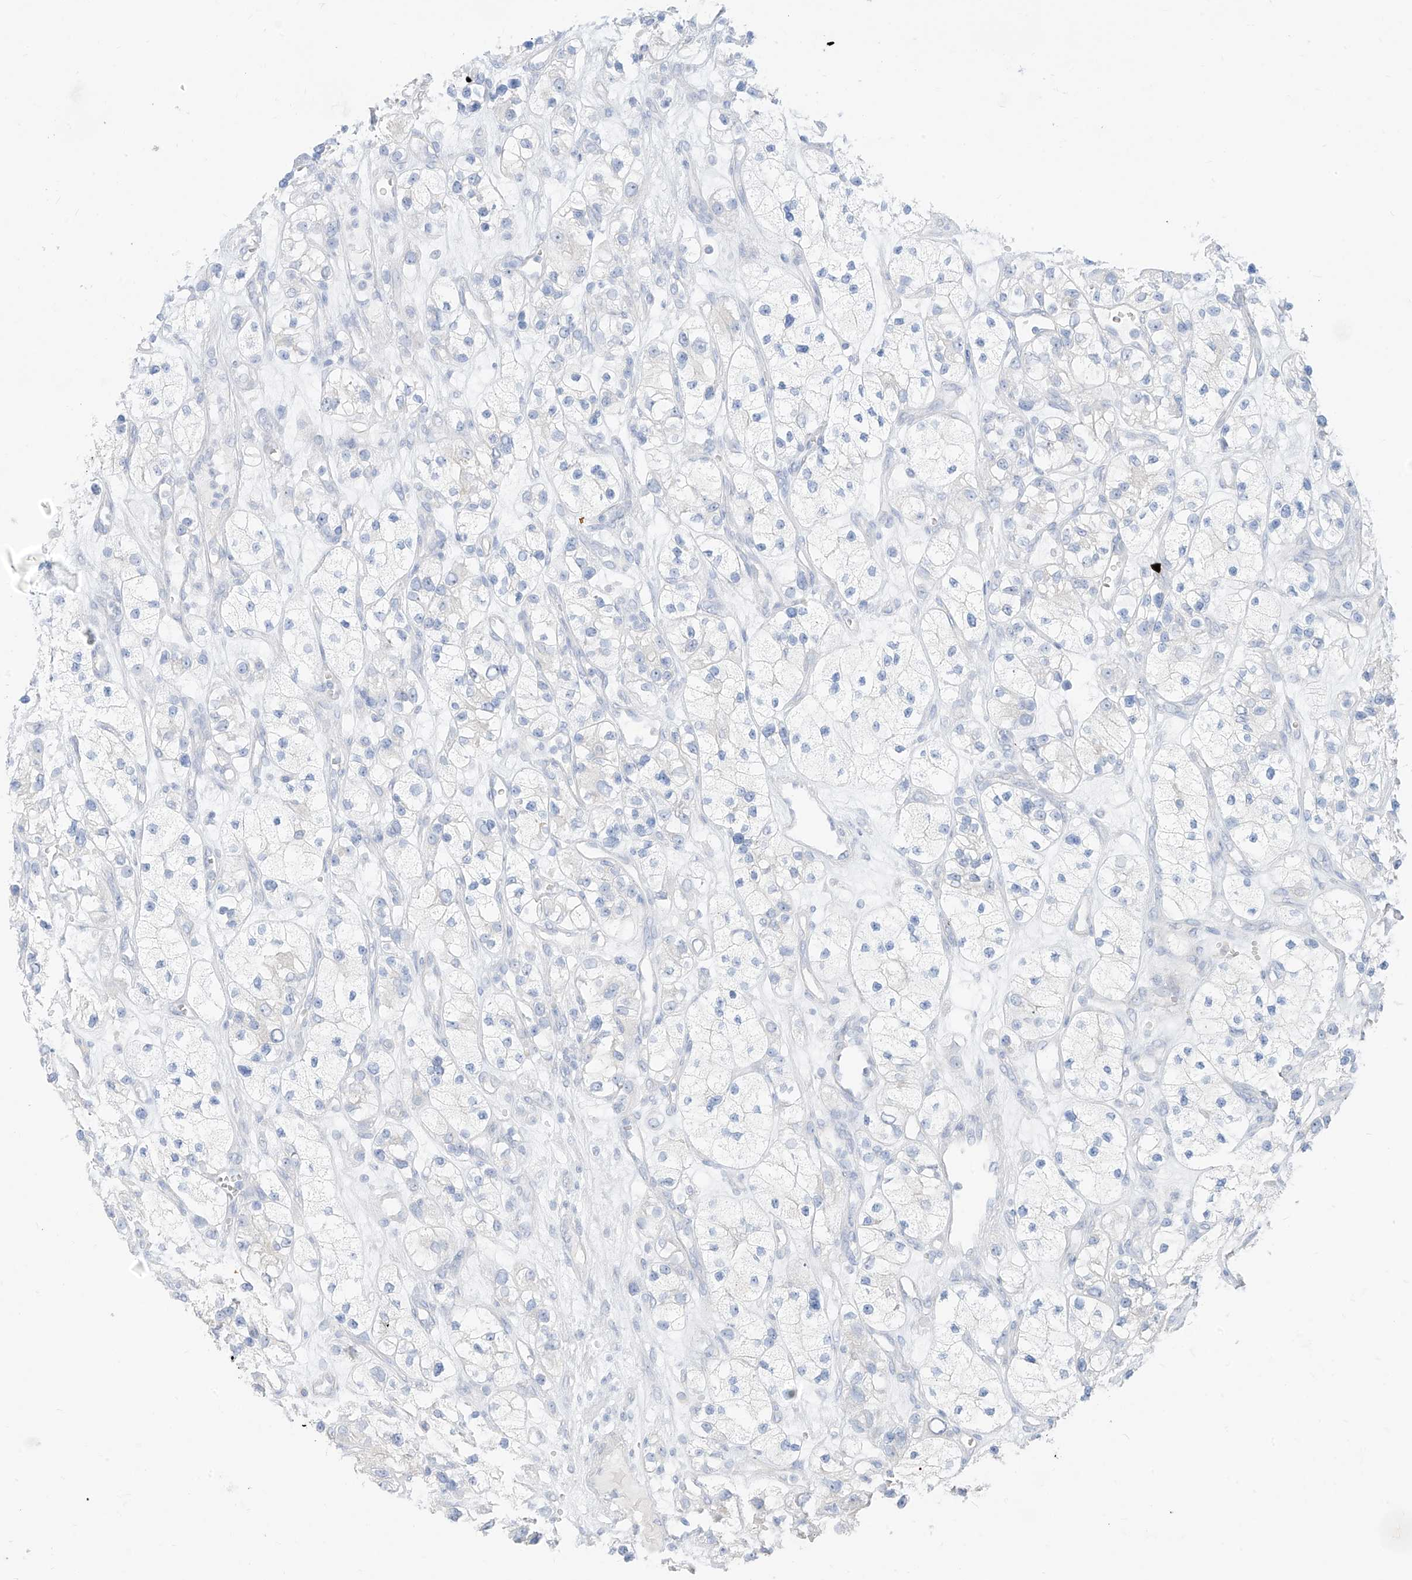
{"staining": {"intensity": "negative", "quantity": "none", "location": "none"}, "tissue": "renal cancer", "cell_type": "Tumor cells", "image_type": "cancer", "snomed": [{"axis": "morphology", "description": "Adenocarcinoma, NOS"}, {"axis": "topography", "description": "Kidney"}], "caption": "The photomicrograph reveals no significant staining in tumor cells of renal cancer.", "gene": "ARHGEF40", "patient": {"sex": "female", "age": 57}}